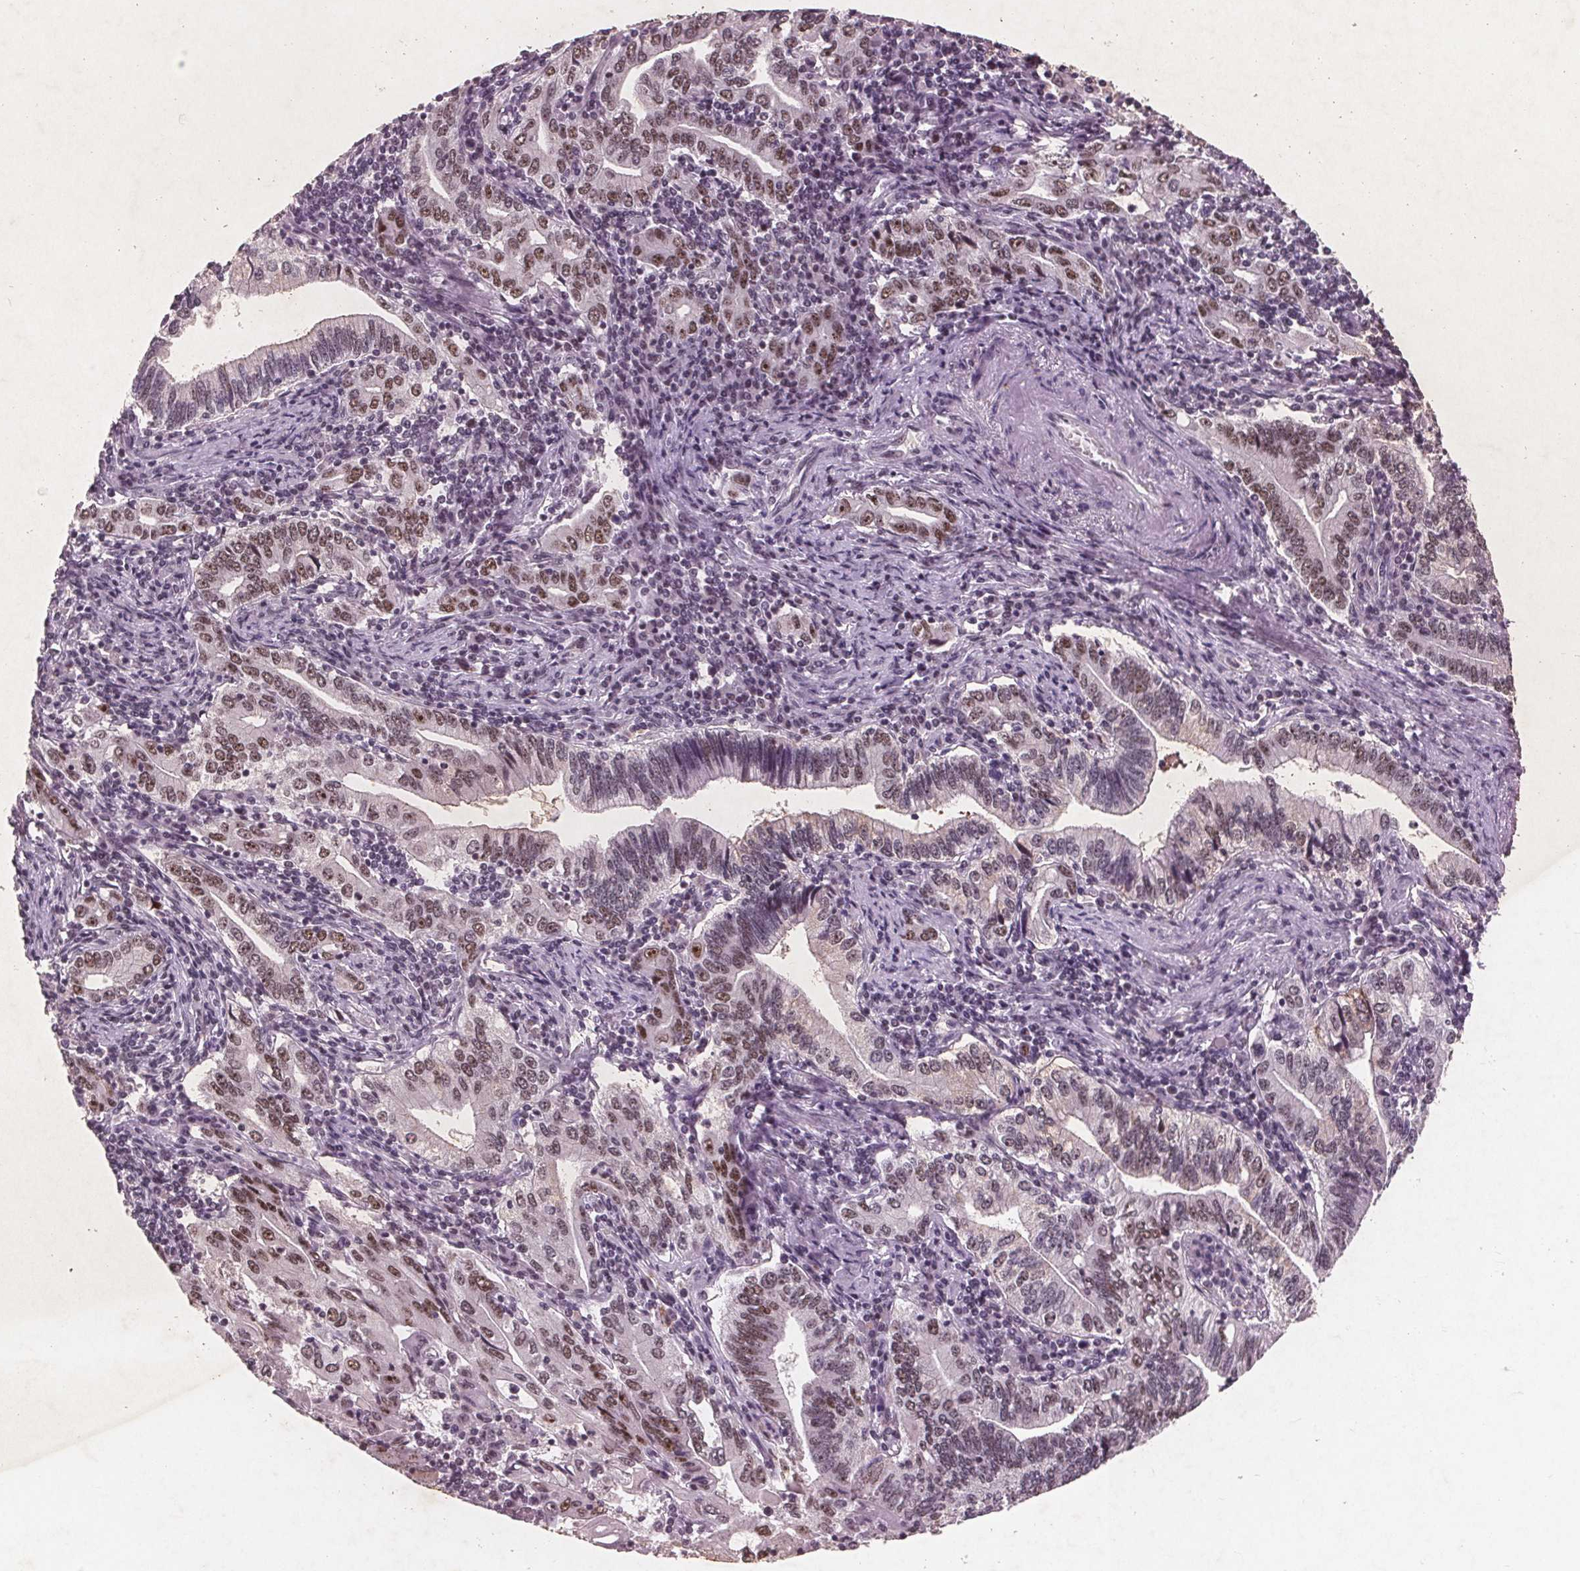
{"staining": {"intensity": "moderate", "quantity": ">75%", "location": "nuclear"}, "tissue": "stomach cancer", "cell_type": "Tumor cells", "image_type": "cancer", "snomed": [{"axis": "morphology", "description": "Adenocarcinoma, NOS"}, {"axis": "topography", "description": "Stomach, lower"}], "caption": "IHC of stomach cancer (adenocarcinoma) shows medium levels of moderate nuclear positivity in about >75% of tumor cells. (DAB (3,3'-diaminobenzidine) IHC, brown staining for protein, blue staining for nuclei).", "gene": "RPS6KA2", "patient": {"sex": "female", "age": 72}}